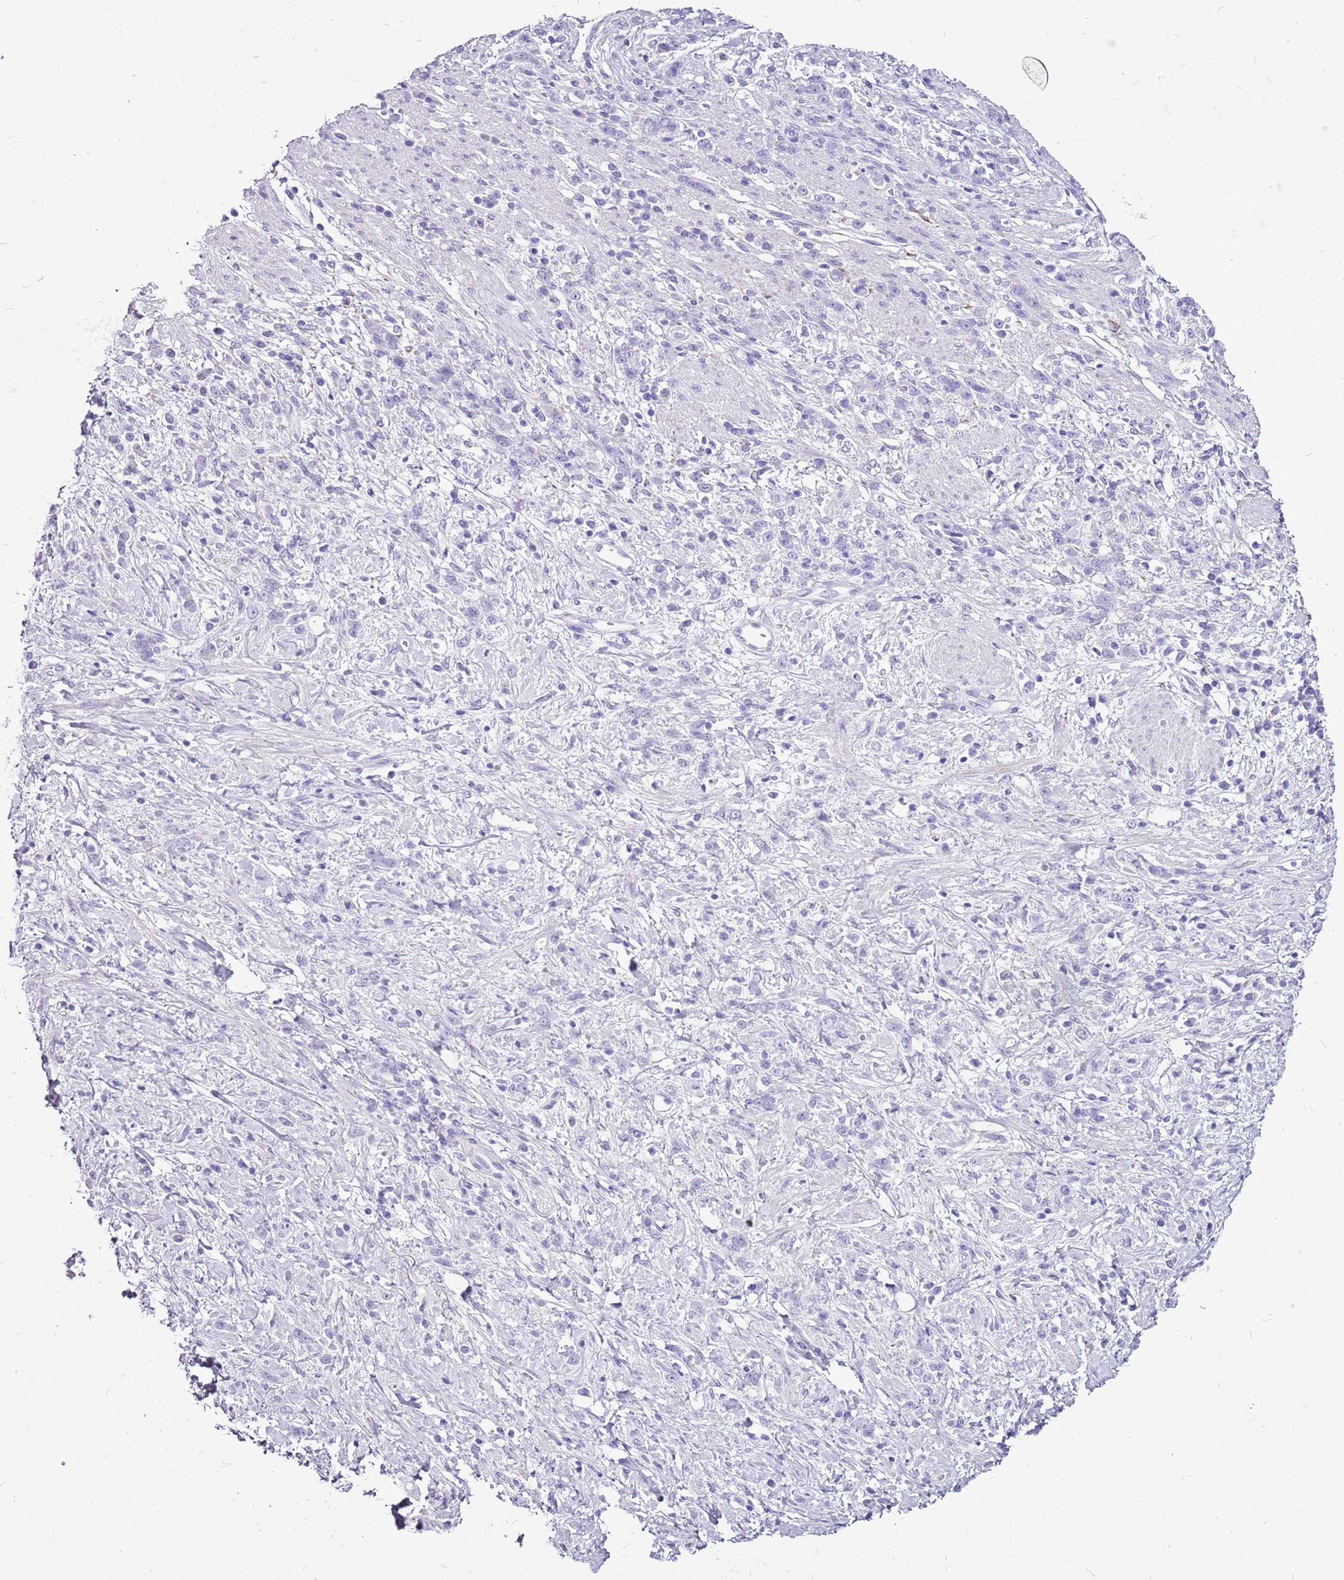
{"staining": {"intensity": "negative", "quantity": "none", "location": "none"}, "tissue": "stomach cancer", "cell_type": "Tumor cells", "image_type": "cancer", "snomed": [{"axis": "morphology", "description": "Adenocarcinoma, NOS"}, {"axis": "topography", "description": "Stomach"}], "caption": "The histopathology image demonstrates no staining of tumor cells in stomach cancer.", "gene": "ACSS3", "patient": {"sex": "female", "age": 60}}